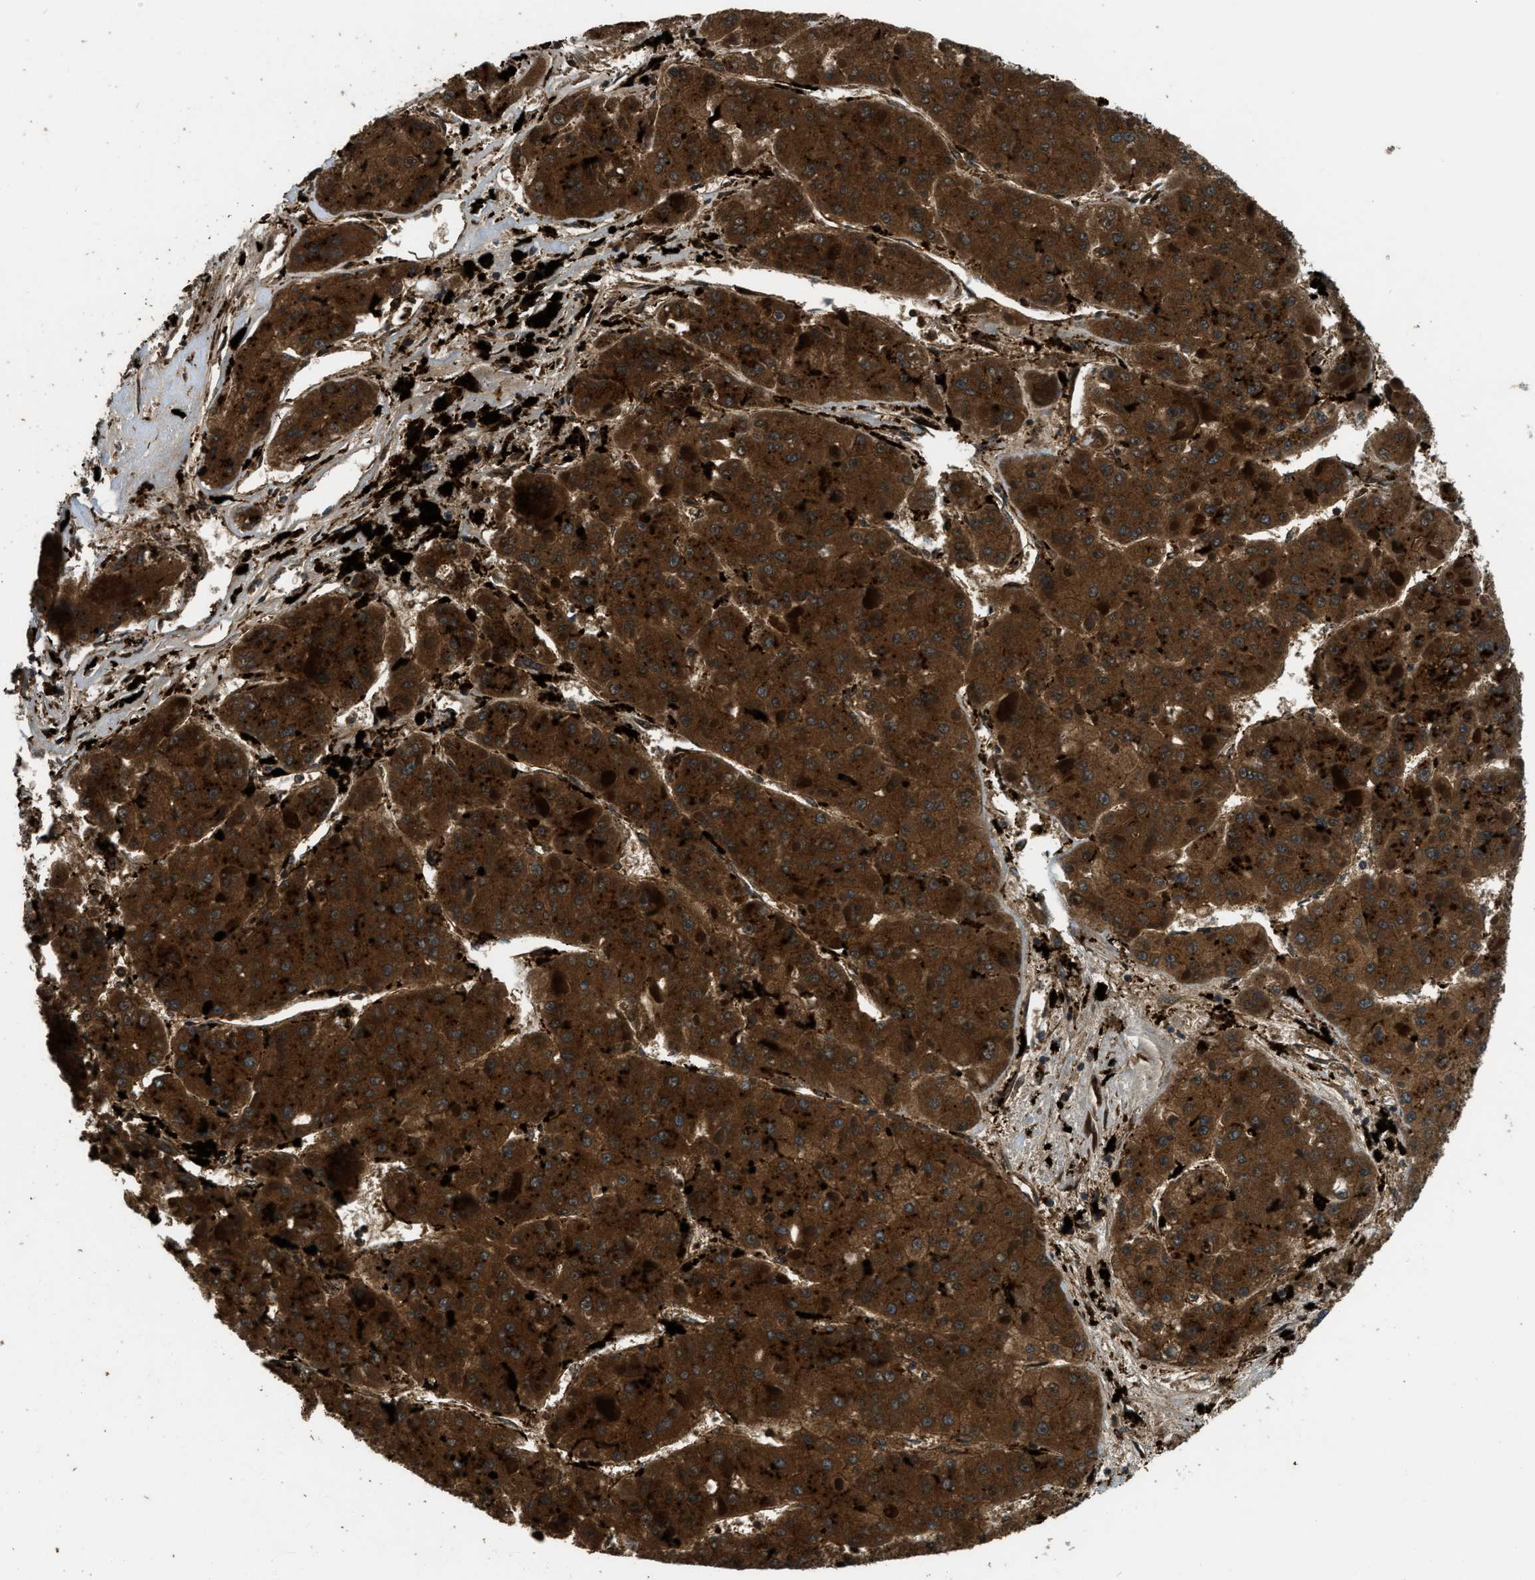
{"staining": {"intensity": "strong", "quantity": ">75%", "location": "cytoplasmic/membranous"}, "tissue": "liver cancer", "cell_type": "Tumor cells", "image_type": "cancer", "snomed": [{"axis": "morphology", "description": "Carcinoma, Hepatocellular, NOS"}, {"axis": "topography", "description": "Liver"}], "caption": "A photomicrograph showing strong cytoplasmic/membranous staining in approximately >75% of tumor cells in hepatocellular carcinoma (liver), as visualized by brown immunohistochemical staining.", "gene": "GGH", "patient": {"sex": "female", "age": 73}}